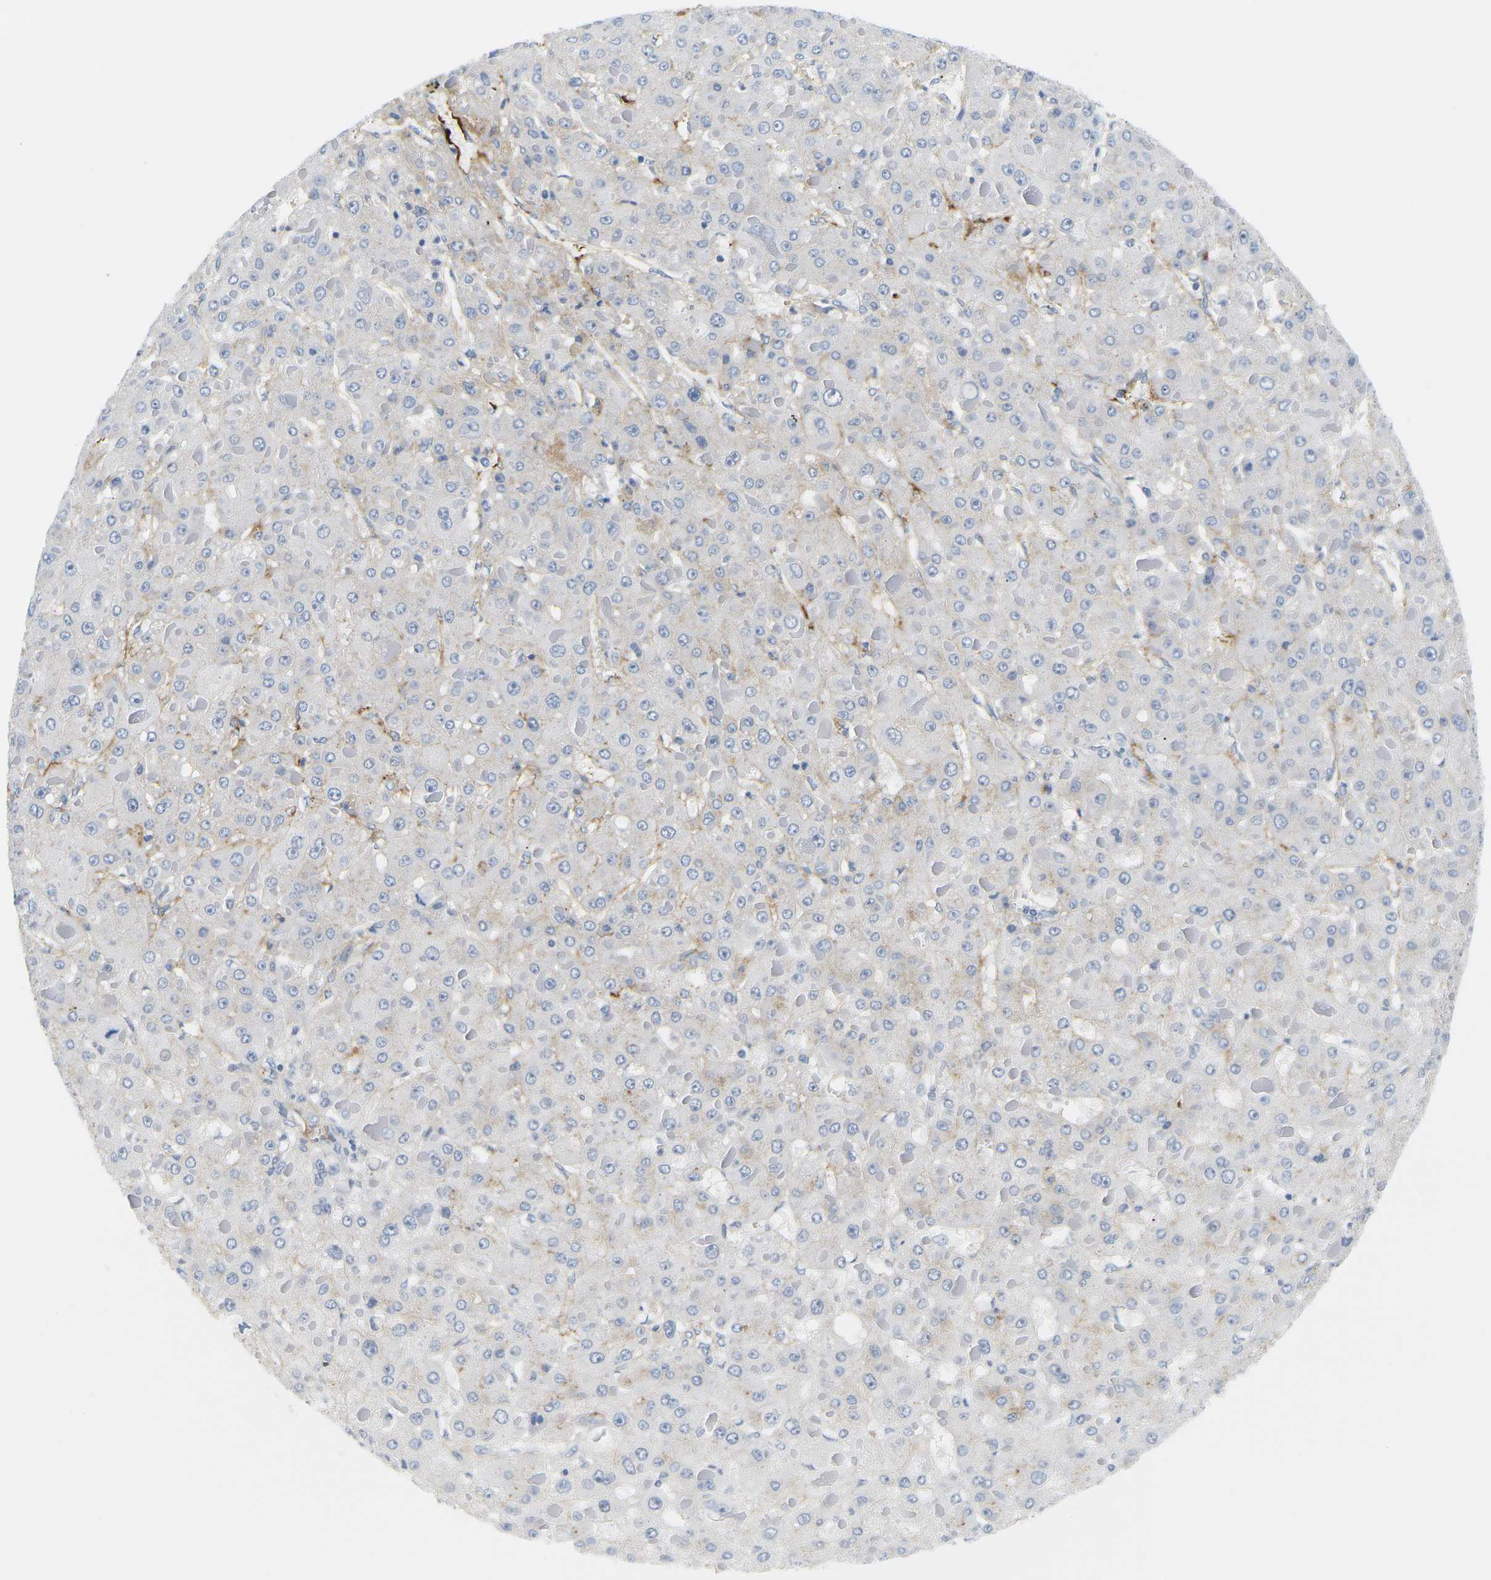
{"staining": {"intensity": "weak", "quantity": "<25%", "location": "cytoplasmic/membranous"}, "tissue": "liver cancer", "cell_type": "Tumor cells", "image_type": "cancer", "snomed": [{"axis": "morphology", "description": "Carcinoma, Hepatocellular, NOS"}, {"axis": "topography", "description": "Liver"}], "caption": "This is a image of immunohistochemistry (IHC) staining of liver cancer (hepatocellular carcinoma), which shows no staining in tumor cells.", "gene": "APOB", "patient": {"sex": "female", "age": 73}}